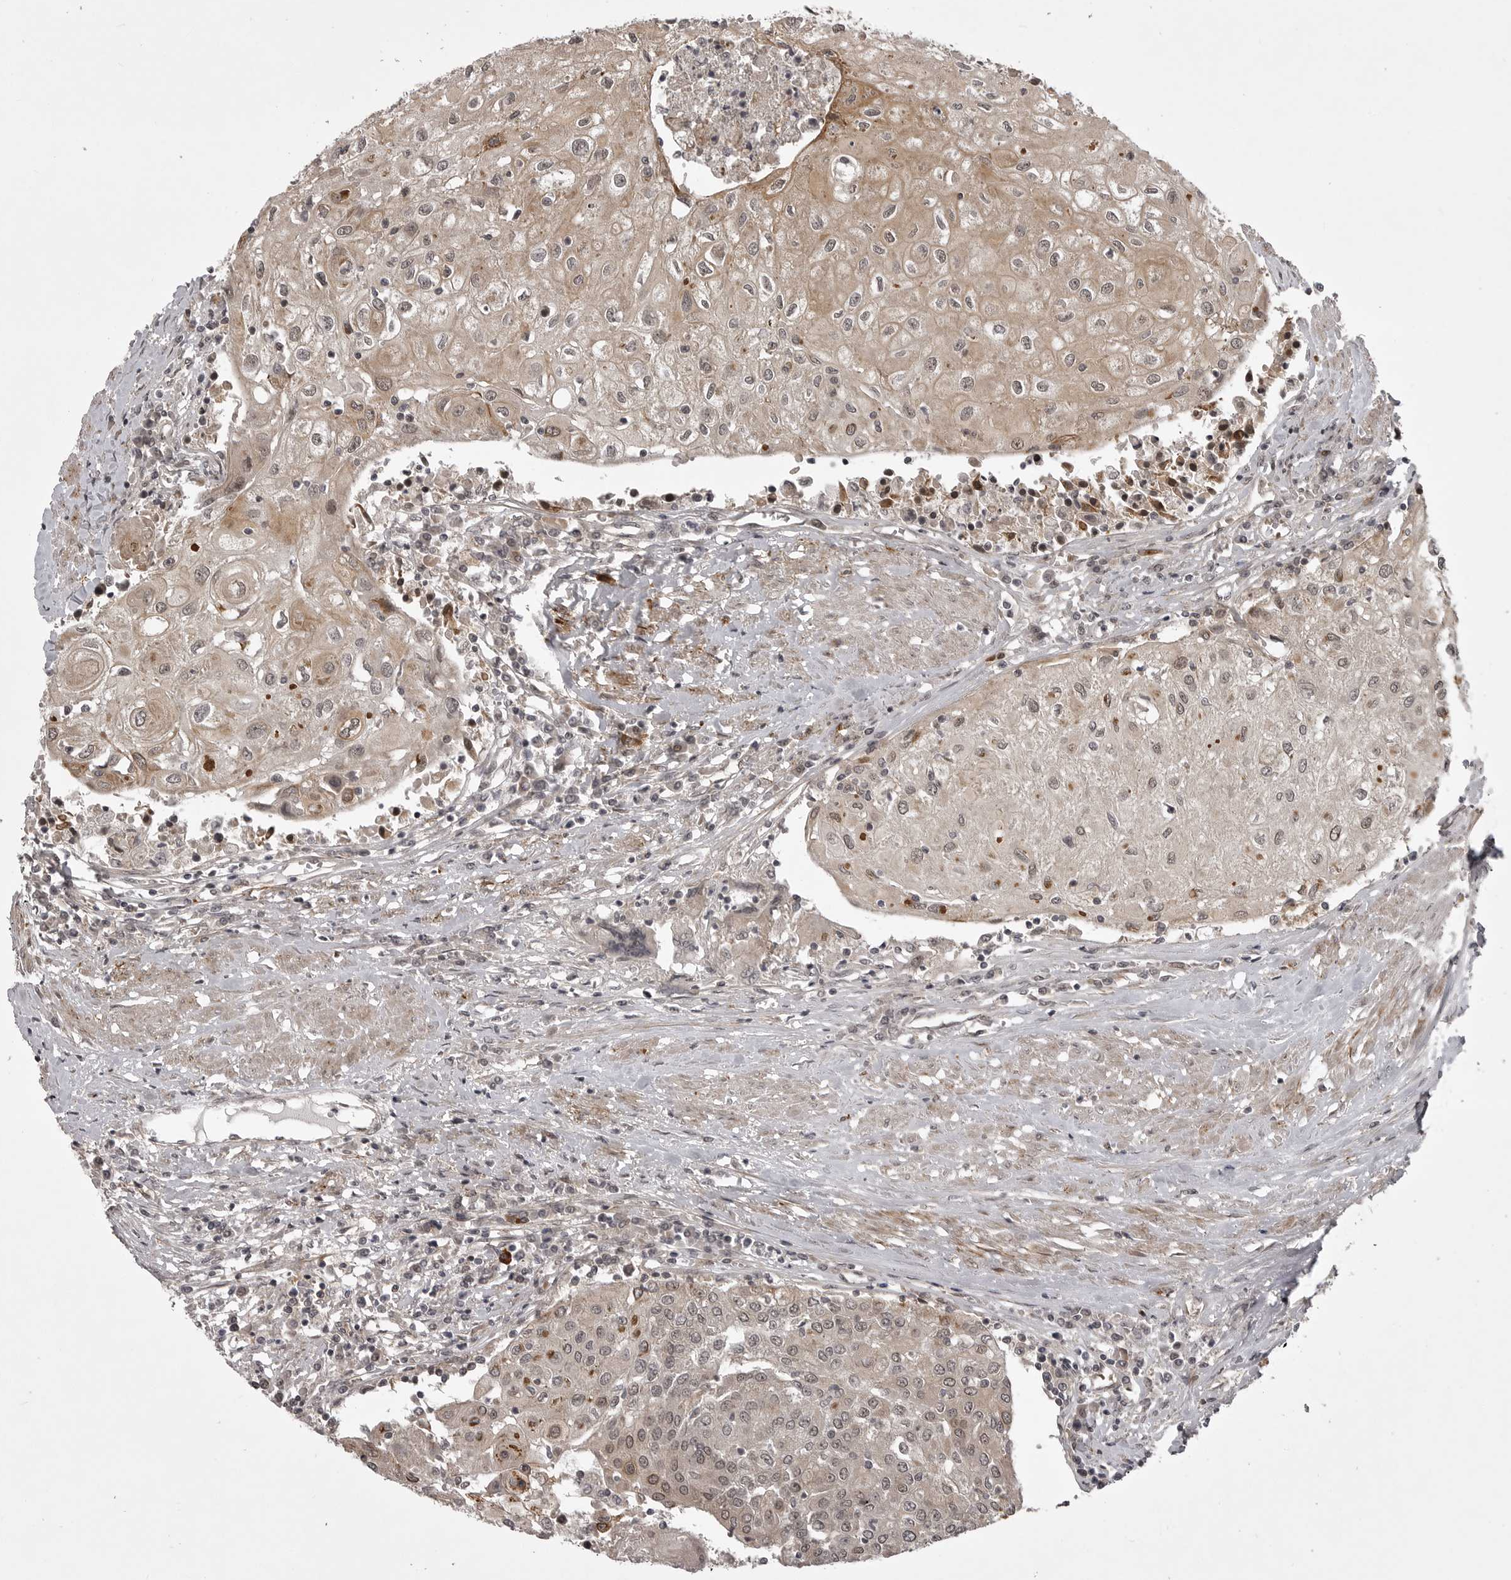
{"staining": {"intensity": "moderate", "quantity": "<25%", "location": "cytoplasmic/membranous,nuclear"}, "tissue": "urothelial cancer", "cell_type": "Tumor cells", "image_type": "cancer", "snomed": [{"axis": "morphology", "description": "Urothelial carcinoma, High grade"}, {"axis": "topography", "description": "Urinary bladder"}], "caption": "Urothelial cancer stained for a protein reveals moderate cytoplasmic/membranous and nuclear positivity in tumor cells.", "gene": "SNX16", "patient": {"sex": "female", "age": 85}}